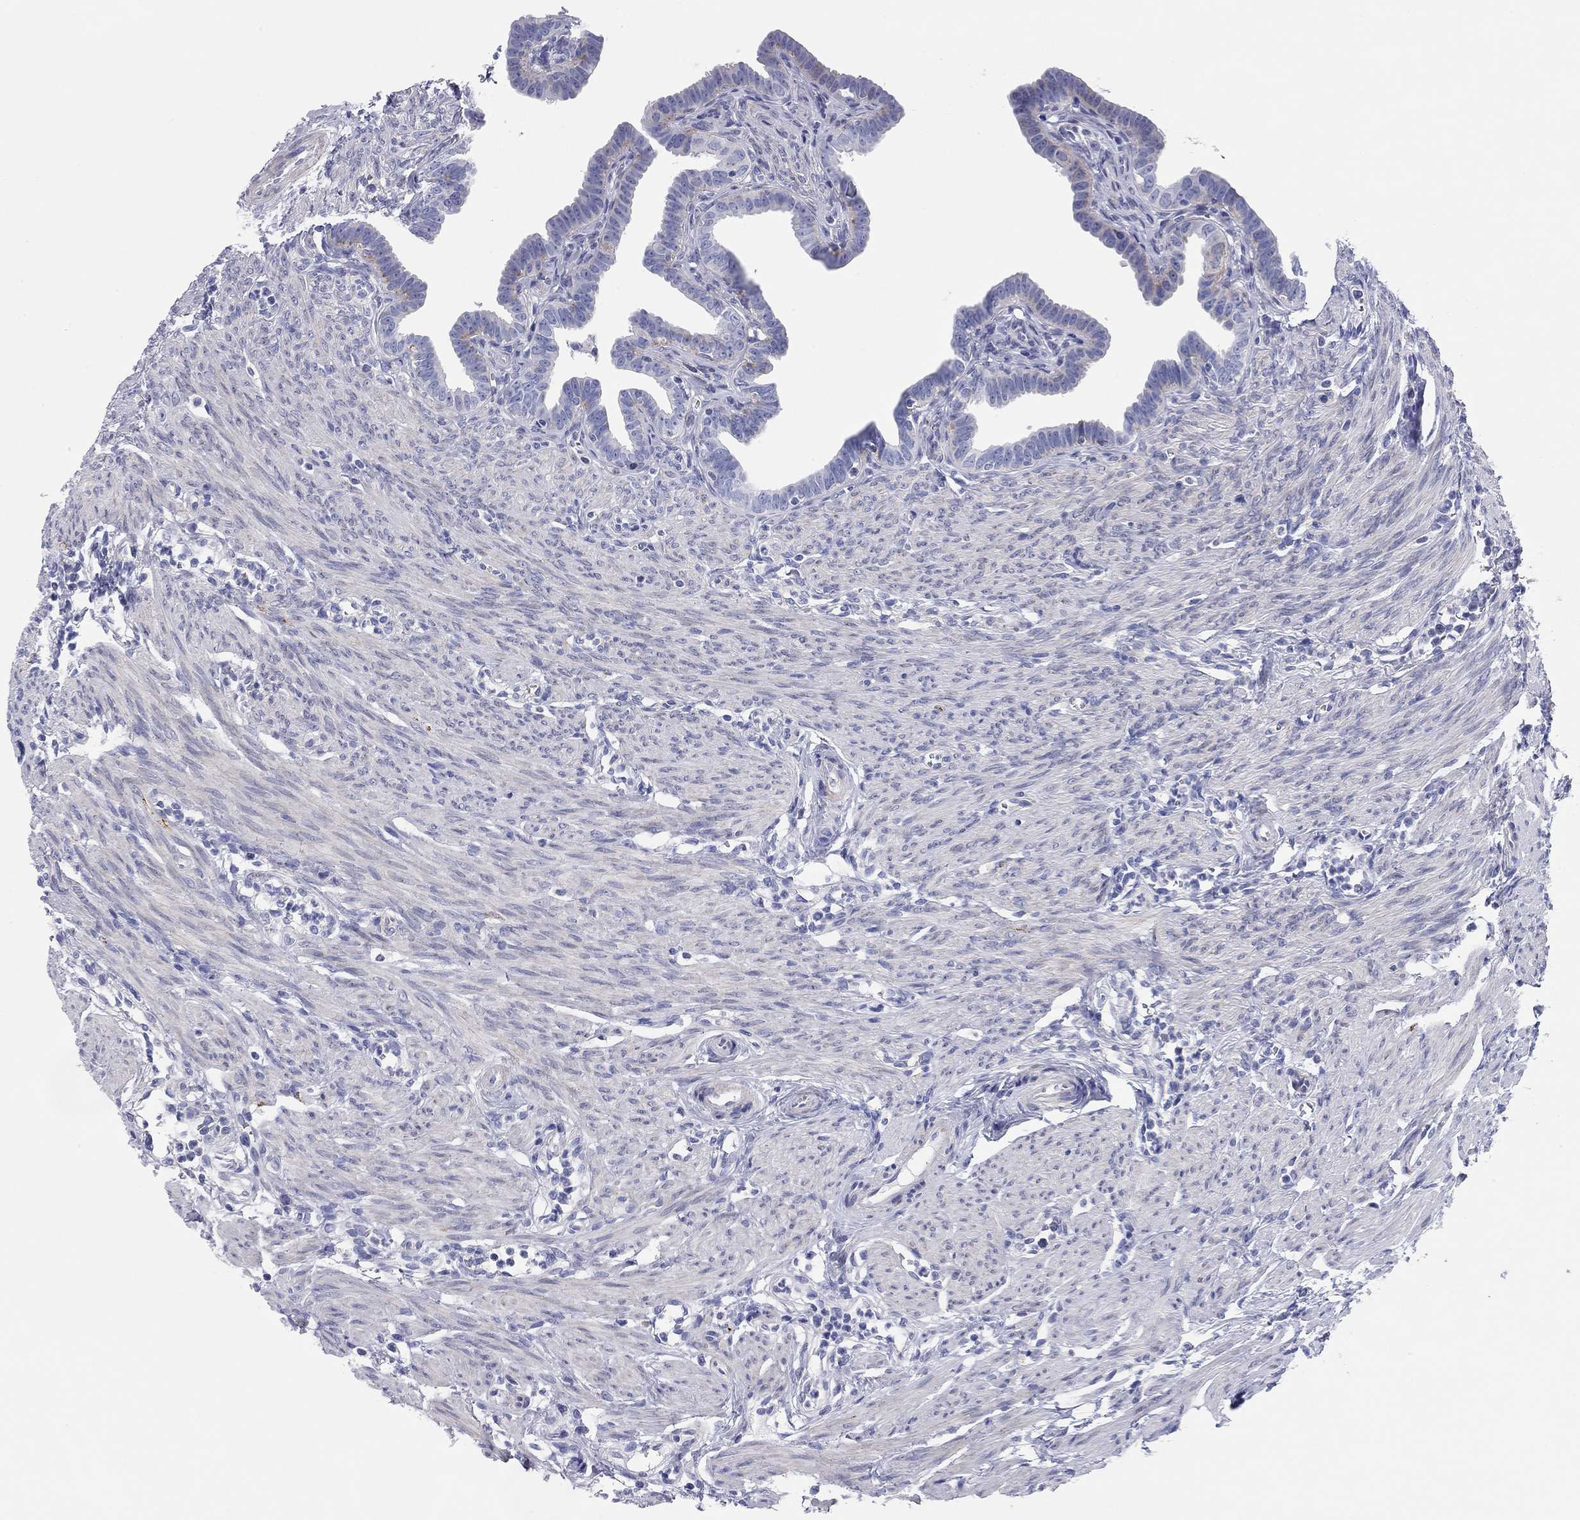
{"staining": {"intensity": "weak", "quantity": "<25%", "location": "cytoplasmic/membranous"}, "tissue": "fallopian tube", "cell_type": "Glandular cells", "image_type": "normal", "snomed": [{"axis": "morphology", "description": "Normal tissue, NOS"}, {"axis": "topography", "description": "Fallopian tube"}, {"axis": "topography", "description": "Ovary"}], "caption": "Glandular cells show no significant protein positivity in normal fallopian tube. Nuclei are stained in blue.", "gene": "CHI3L2", "patient": {"sex": "female", "age": 33}}